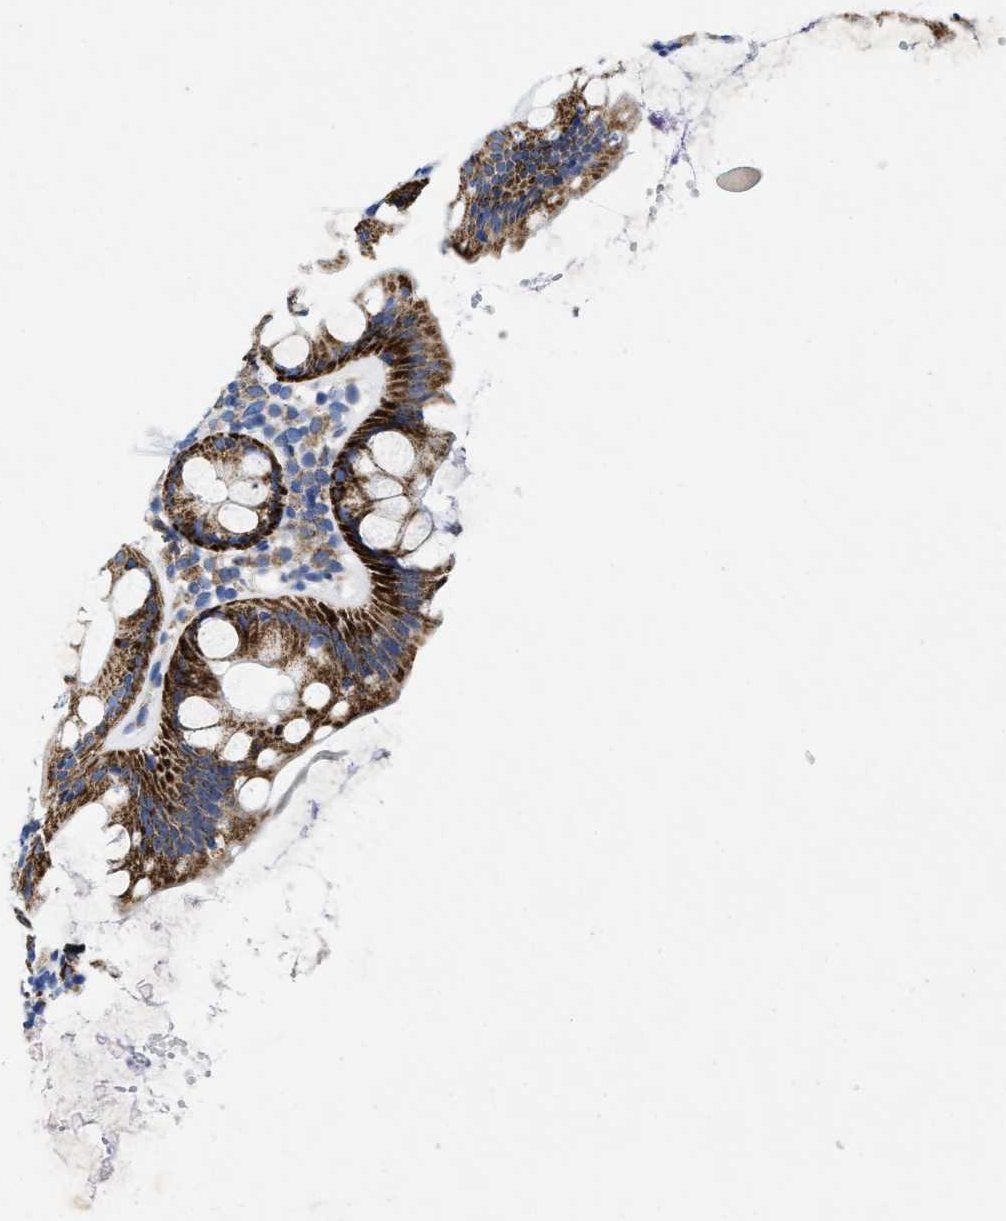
{"staining": {"intensity": "strong", "quantity": ">75%", "location": "cytoplasmic/membranous"}, "tissue": "rectum", "cell_type": "Glandular cells", "image_type": "normal", "snomed": [{"axis": "morphology", "description": "Normal tissue, NOS"}, {"axis": "topography", "description": "Rectum"}], "caption": "High-magnification brightfield microscopy of benign rectum stained with DAB (3,3'-diaminobenzidine) (brown) and counterstained with hematoxylin (blue). glandular cells exhibit strong cytoplasmic/membranous positivity is seen in approximately>75% of cells.", "gene": "TBRG4", "patient": {"sex": "female", "age": 65}}